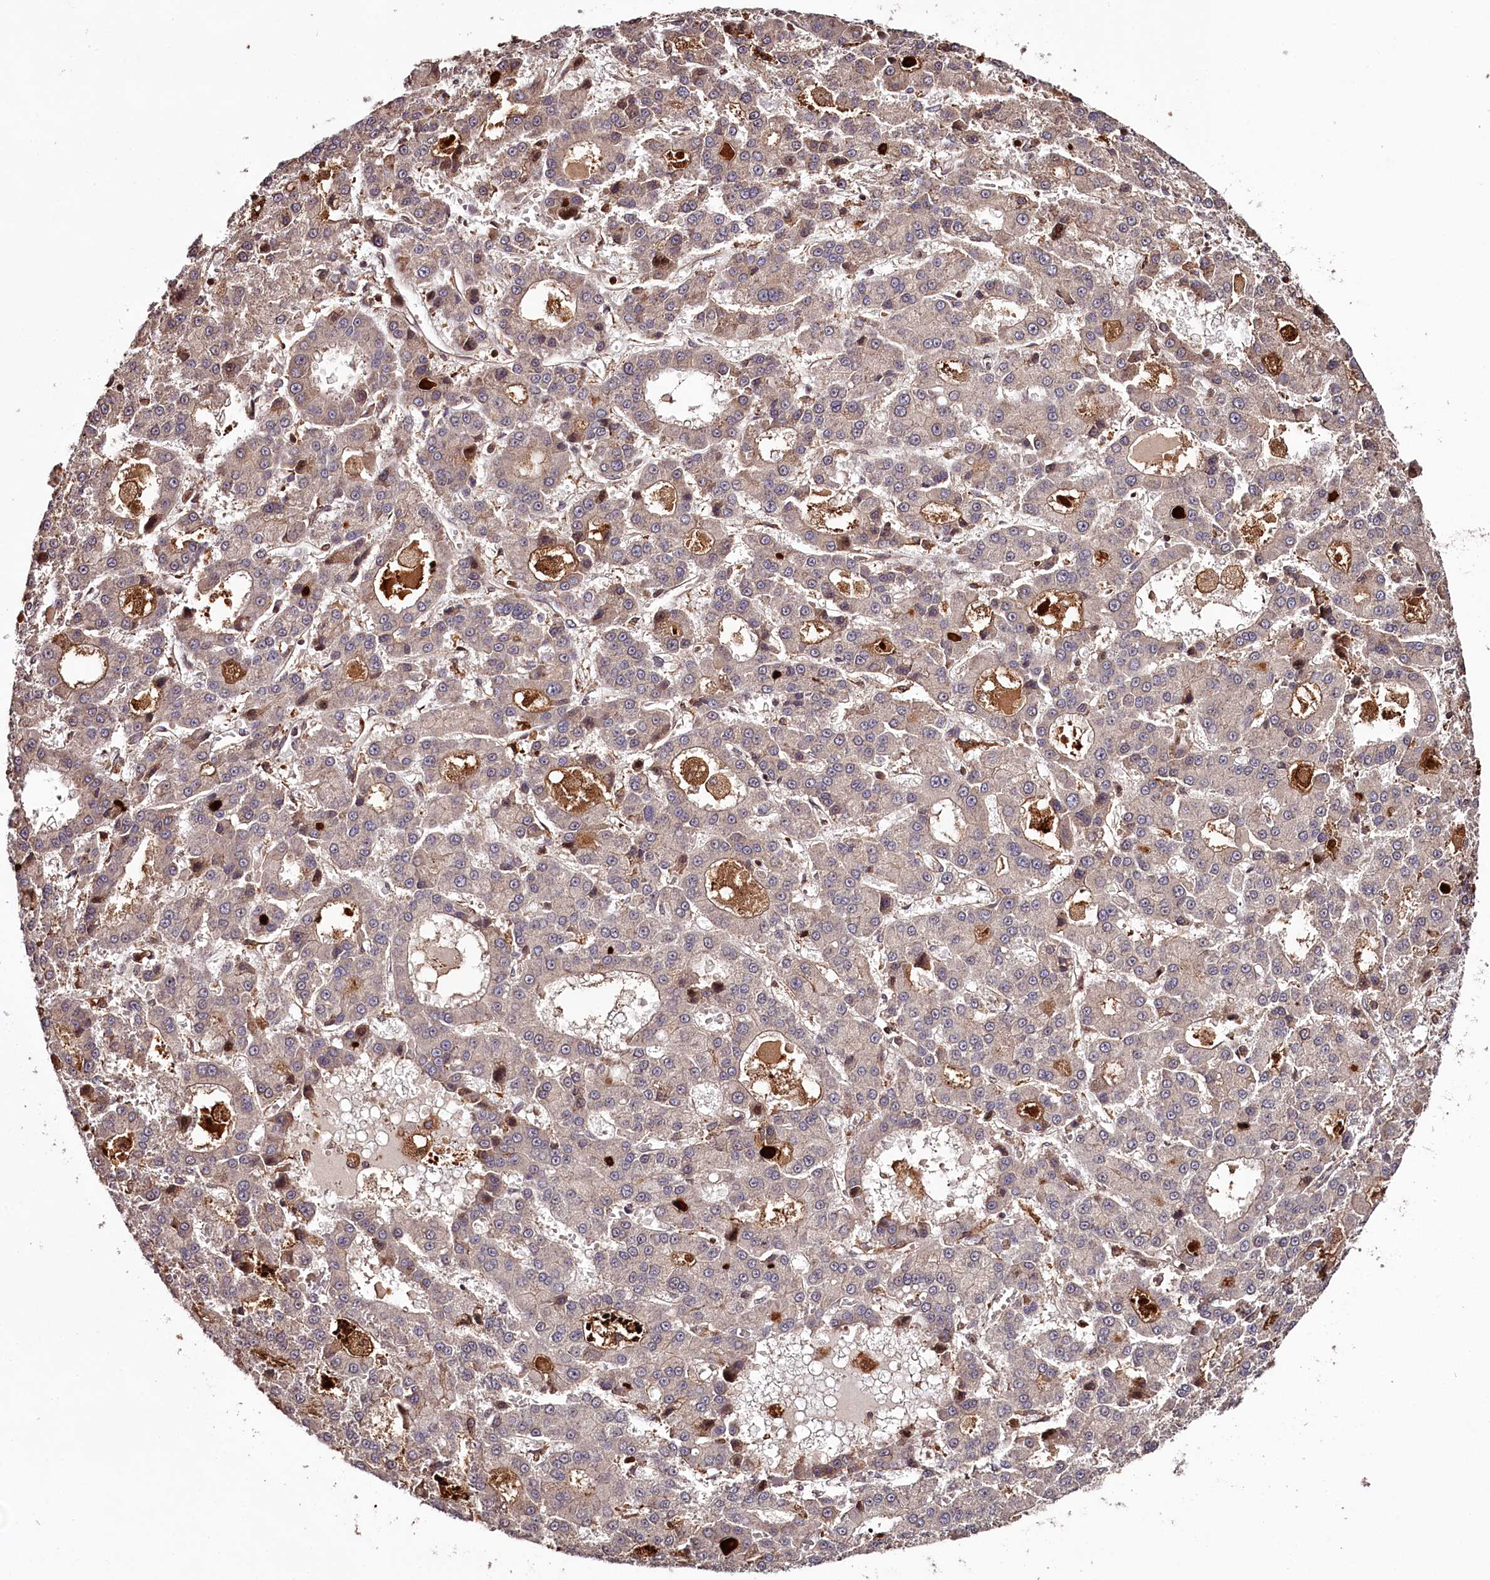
{"staining": {"intensity": "moderate", "quantity": "<25%", "location": "cytoplasmic/membranous"}, "tissue": "liver cancer", "cell_type": "Tumor cells", "image_type": "cancer", "snomed": [{"axis": "morphology", "description": "Carcinoma, Hepatocellular, NOS"}, {"axis": "topography", "description": "Liver"}], "caption": "Liver cancer was stained to show a protein in brown. There is low levels of moderate cytoplasmic/membranous expression in approximately <25% of tumor cells.", "gene": "KIF14", "patient": {"sex": "male", "age": 70}}